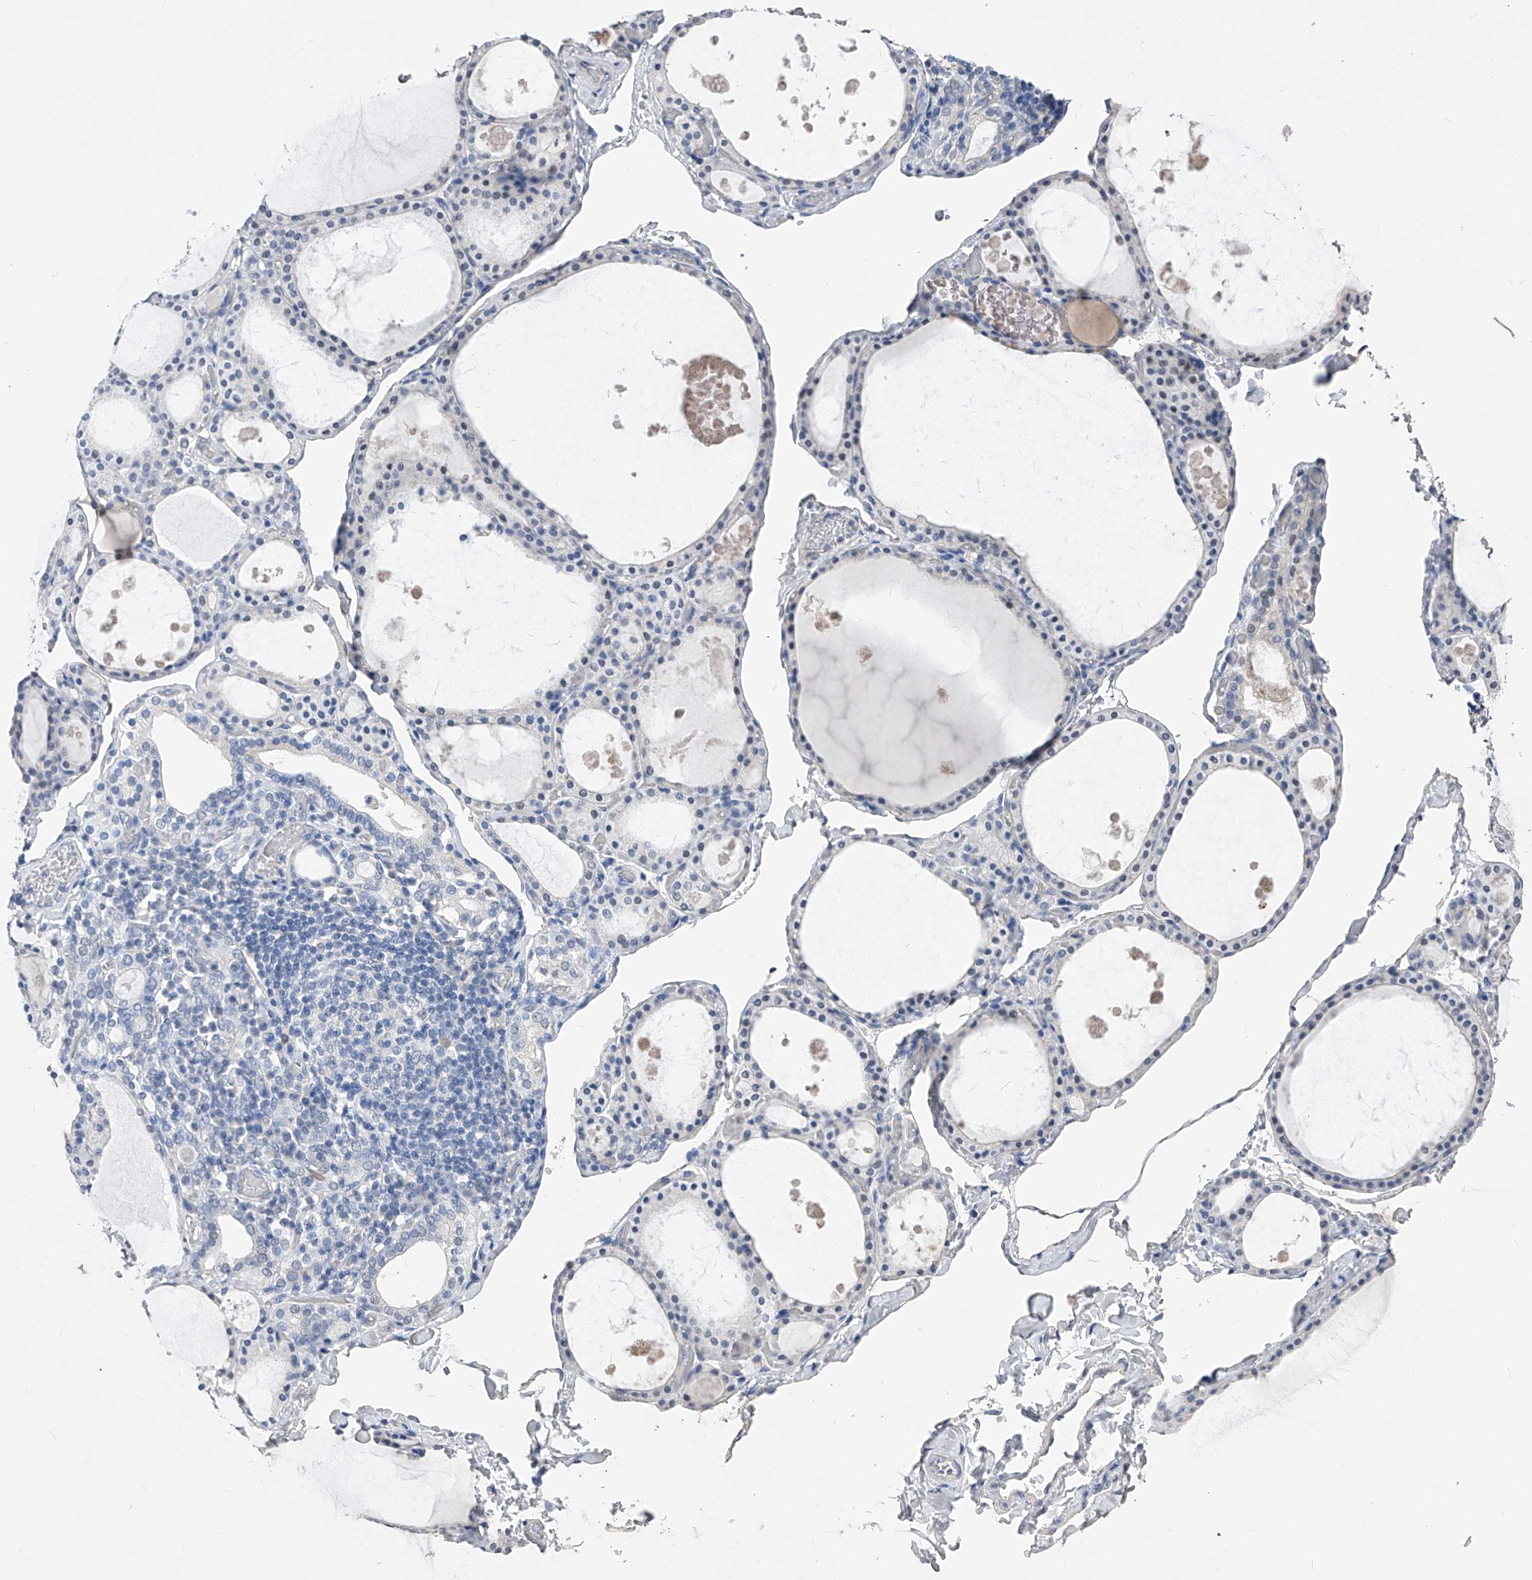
{"staining": {"intensity": "negative", "quantity": "none", "location": "none"}, "tissue": "thyroid gland", "cell_type": "Glandular cells", "image_type": "normal", "snomed": [{"axis": "morphology", "description": "Normal tissue, NOS"}, {"axis": "topography", "description": "Thyroid gland"}], "caption": "An image of thyroid gland stained for a protein shows no brown staining in glandular cells.", "gene": "ADRA1A", "patient": {"sex": "male", "age": 56}}